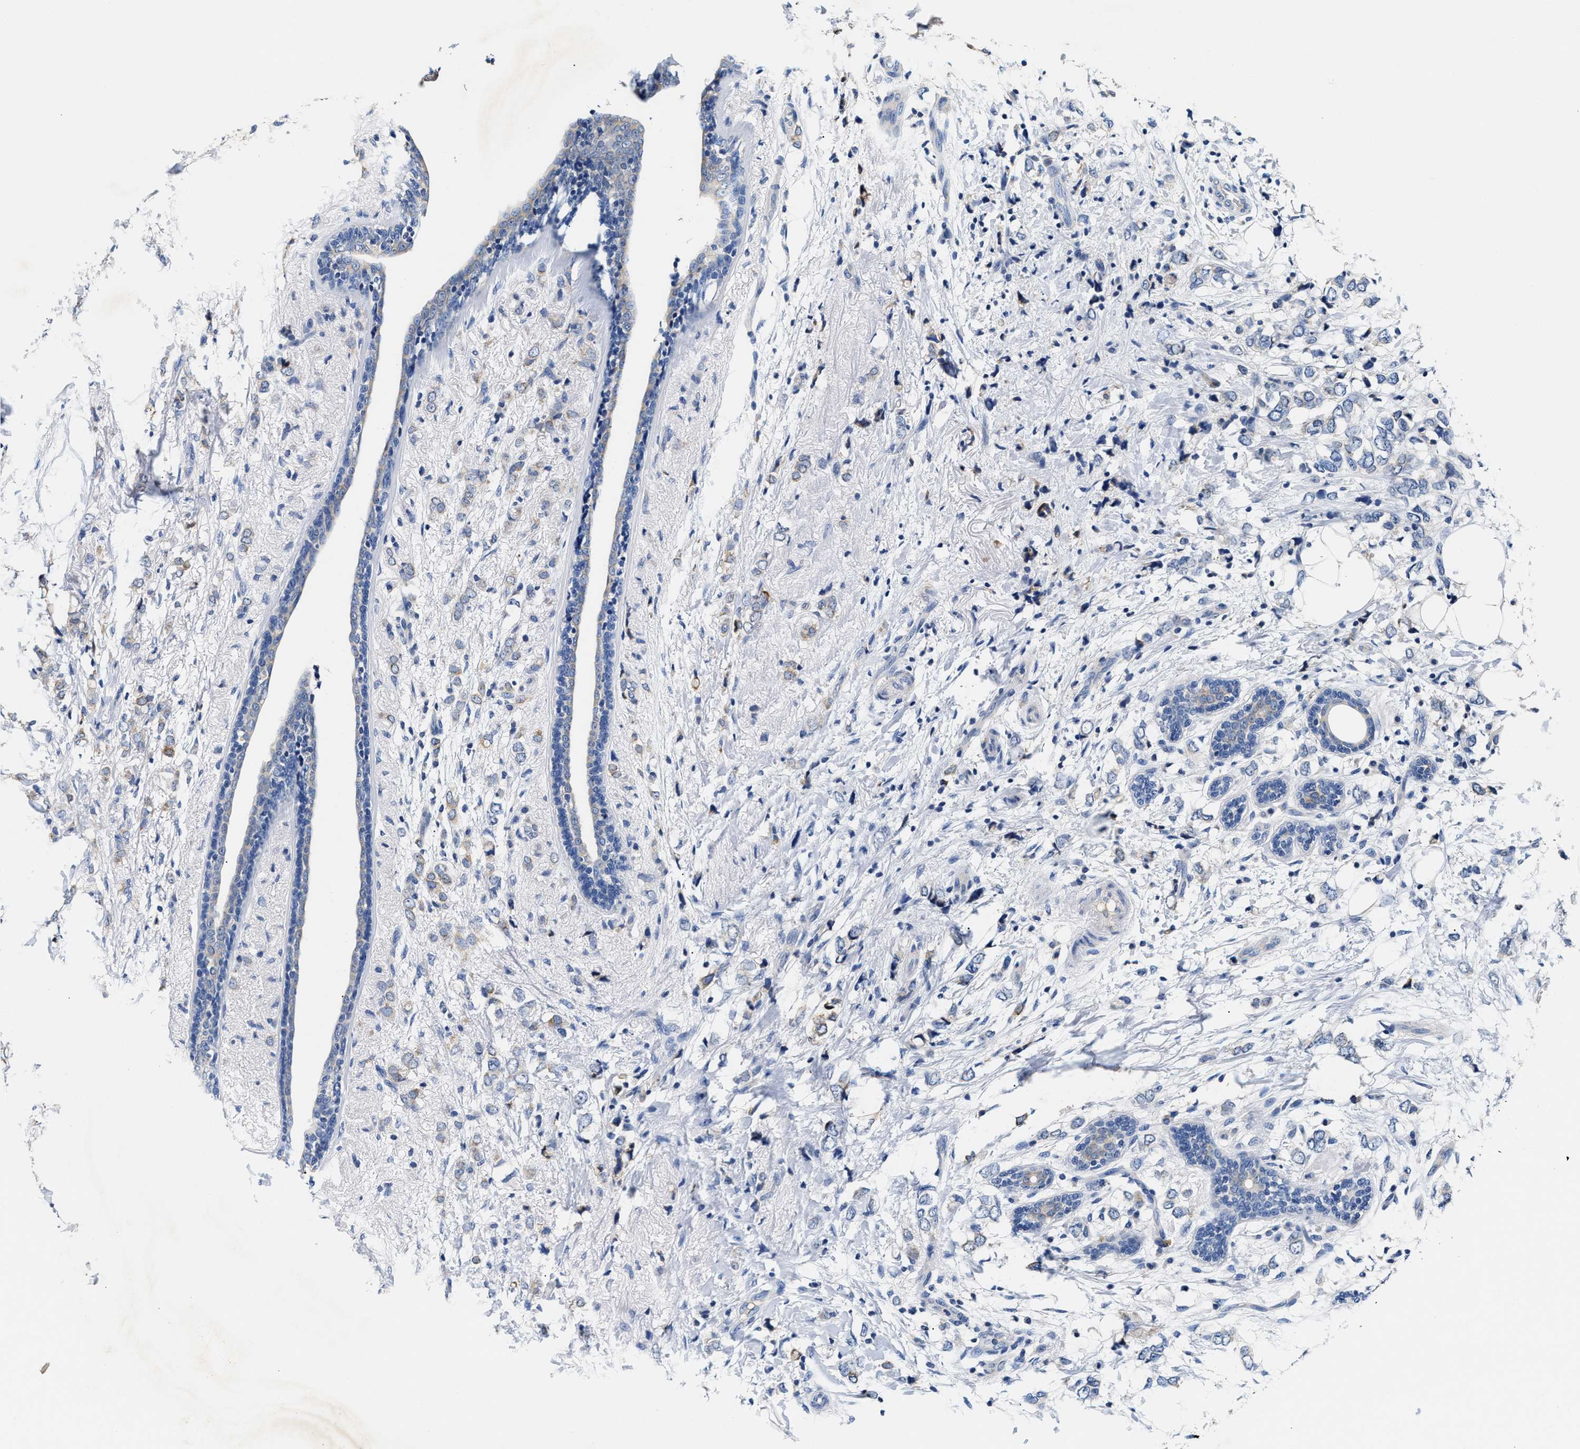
{"staining": {"intensity": "negative", "quantity": "none", "location": "none"}, "tissue": "breast cancer", "cell_type": "Tumor cells", "image_type": "cancer", "snomed": [{"axis": "morphology", "description": "Normal tissue, NOS"}, {"axis": "morphology", "description": "Lobular carcinoma"}, {"axis": "topography", "description": "Breast"}], "caption": "Immunohistochemistry (IHC) micrograph of human breast cancer (lobular carcinoma) stained for a protein (brown), which demonstrates no positivity in tumor cells.", "gene": "TUT7", "patient": {"sex": "female", "age": 47}}